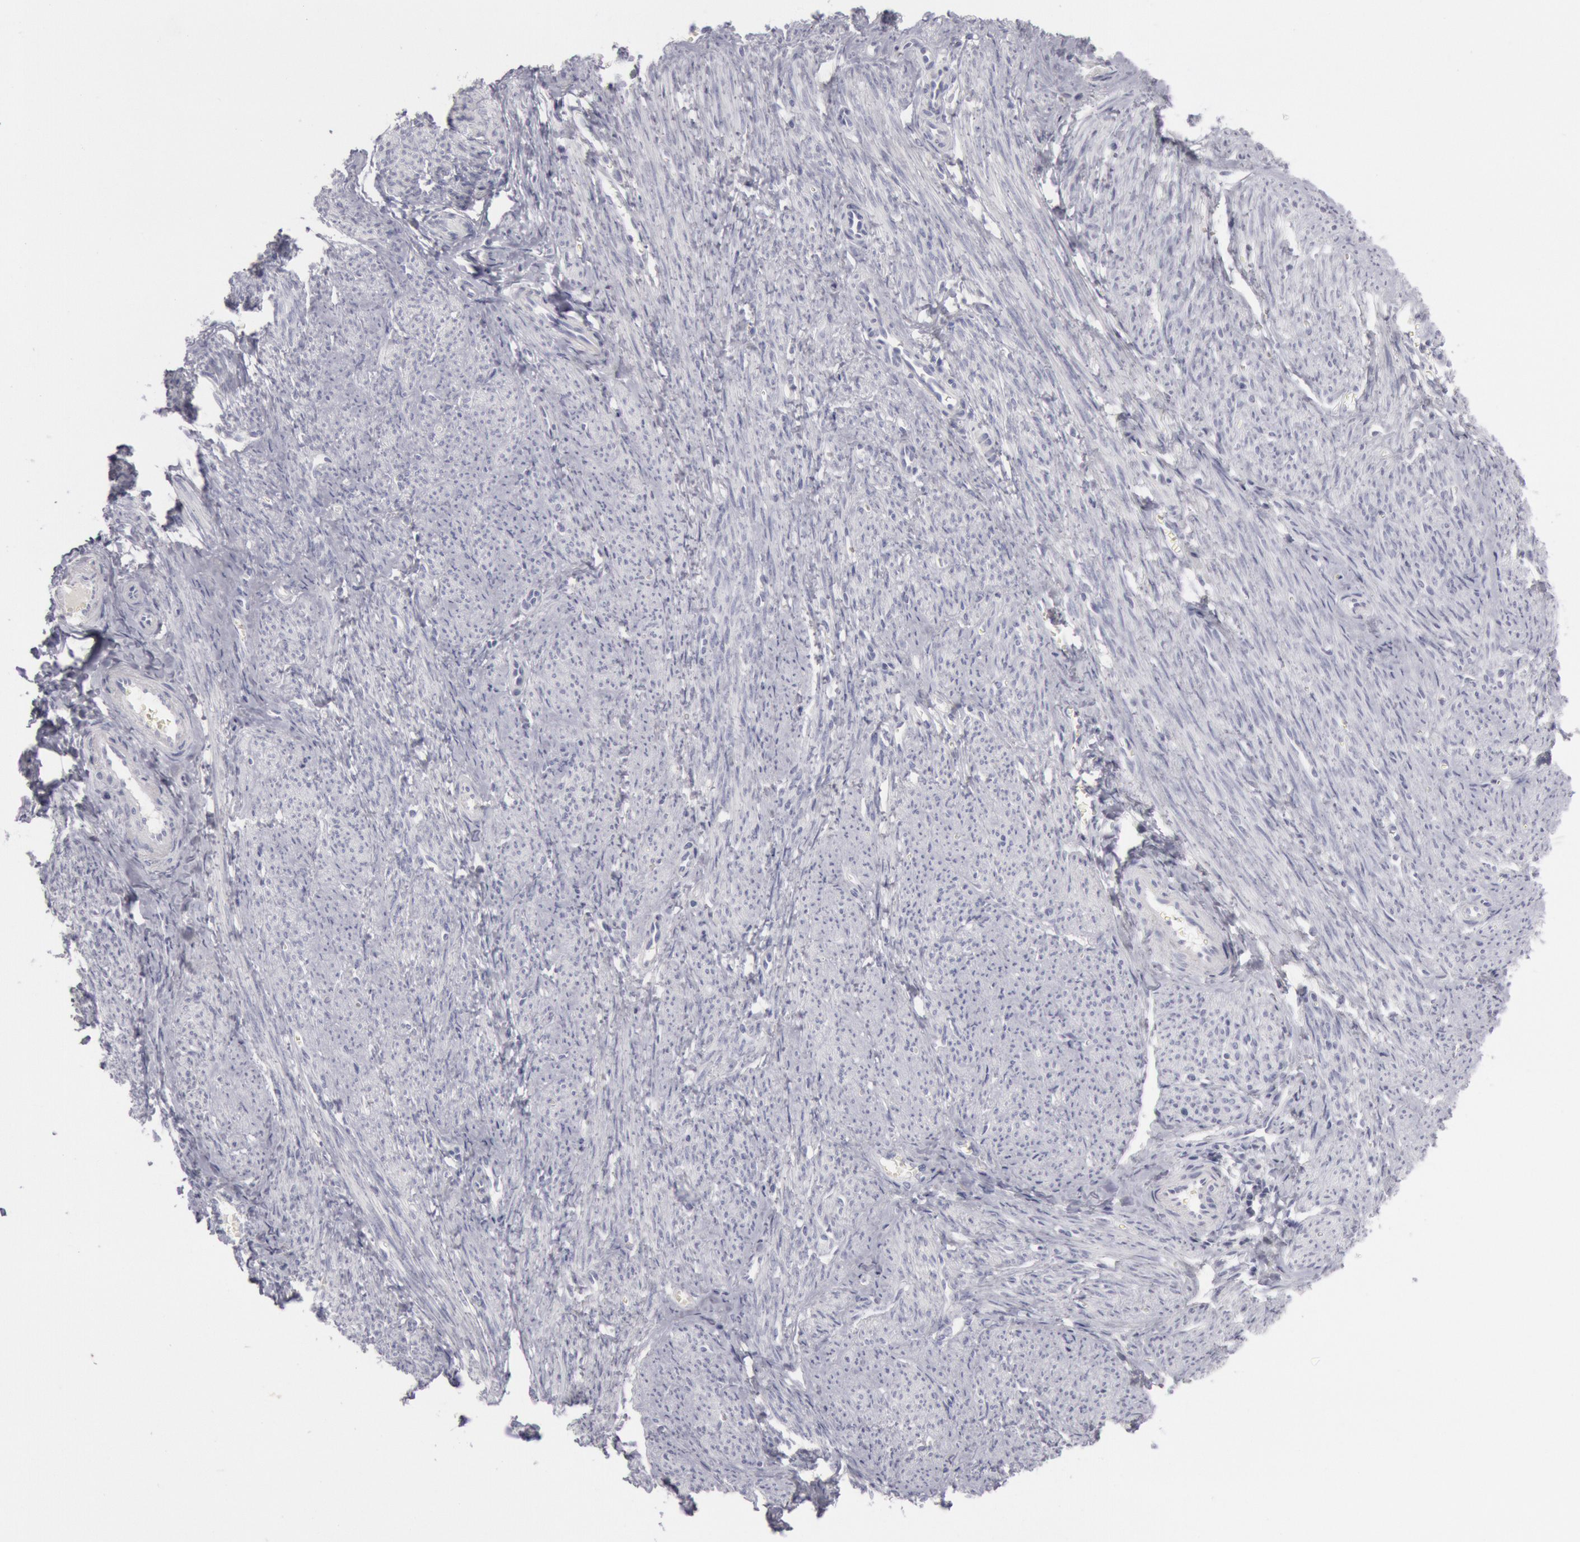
{"staining": {"intensity": "negative", "quantity": "none", "location": "none"}, "tissue": "smooth muscle", "cell_type": "Smooth muscle cells", "image_type": "normal", "snomed": [{"axis": "morphology", "description": "Normal tissue, NOS"}, {"axis": "topography", "description": "Smooth muscle"}, {"axis": "topography", "description": "Cervix"}], "caption": "High power microscopy histopathology image of an immunohistochemistry histopathology image of unremarkable smooth muscle, revealing no significant staining in smooth muscle cells. (Immunohistochemistry, brightfield microscopy, high magnification).", "gene": "KRT16", "patient": {"sex": "female", "age": 70}}